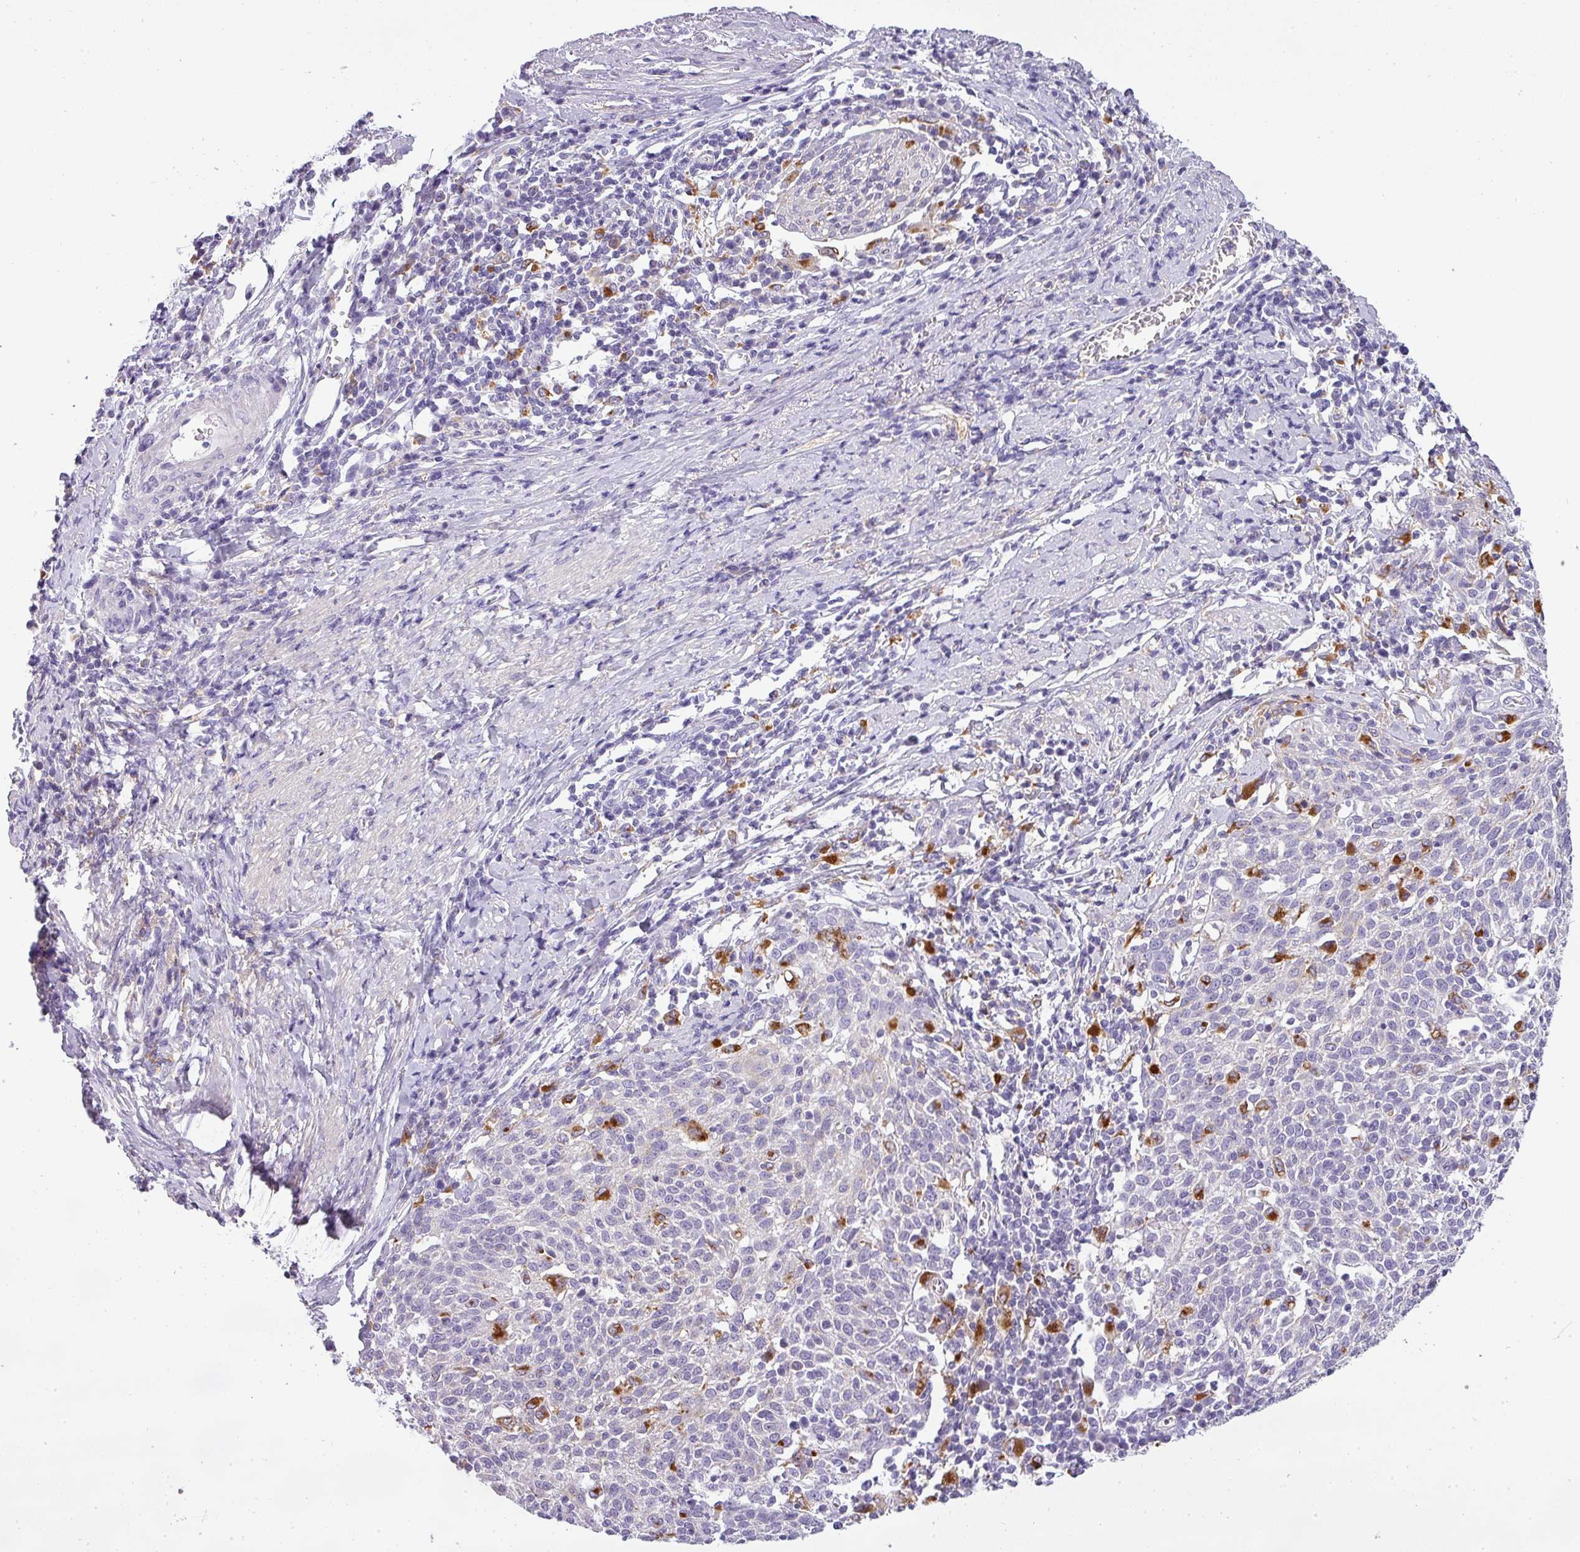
{"staining": {"intensity": "negative", "quantity": "none", "location": "none"}, "tissue": "cervical cancer", "cell_type": "Tumor cells", "image_type": "cancer", "snomed": [{"axis": "morphology", "description": "Squamous cell carcinoma, NOS"}, {"axis": "topography", "description": "Cervix"}], "caption": "Tumor cells show no significant expression in cervical cancer (squamous cell carcinoma). (DAB (3,3'-diaminobenzidine) IHC with hematoxylin counter stain).", "gene": "ATP6V1D", "patient": {"sex": "female", "age": 52}}